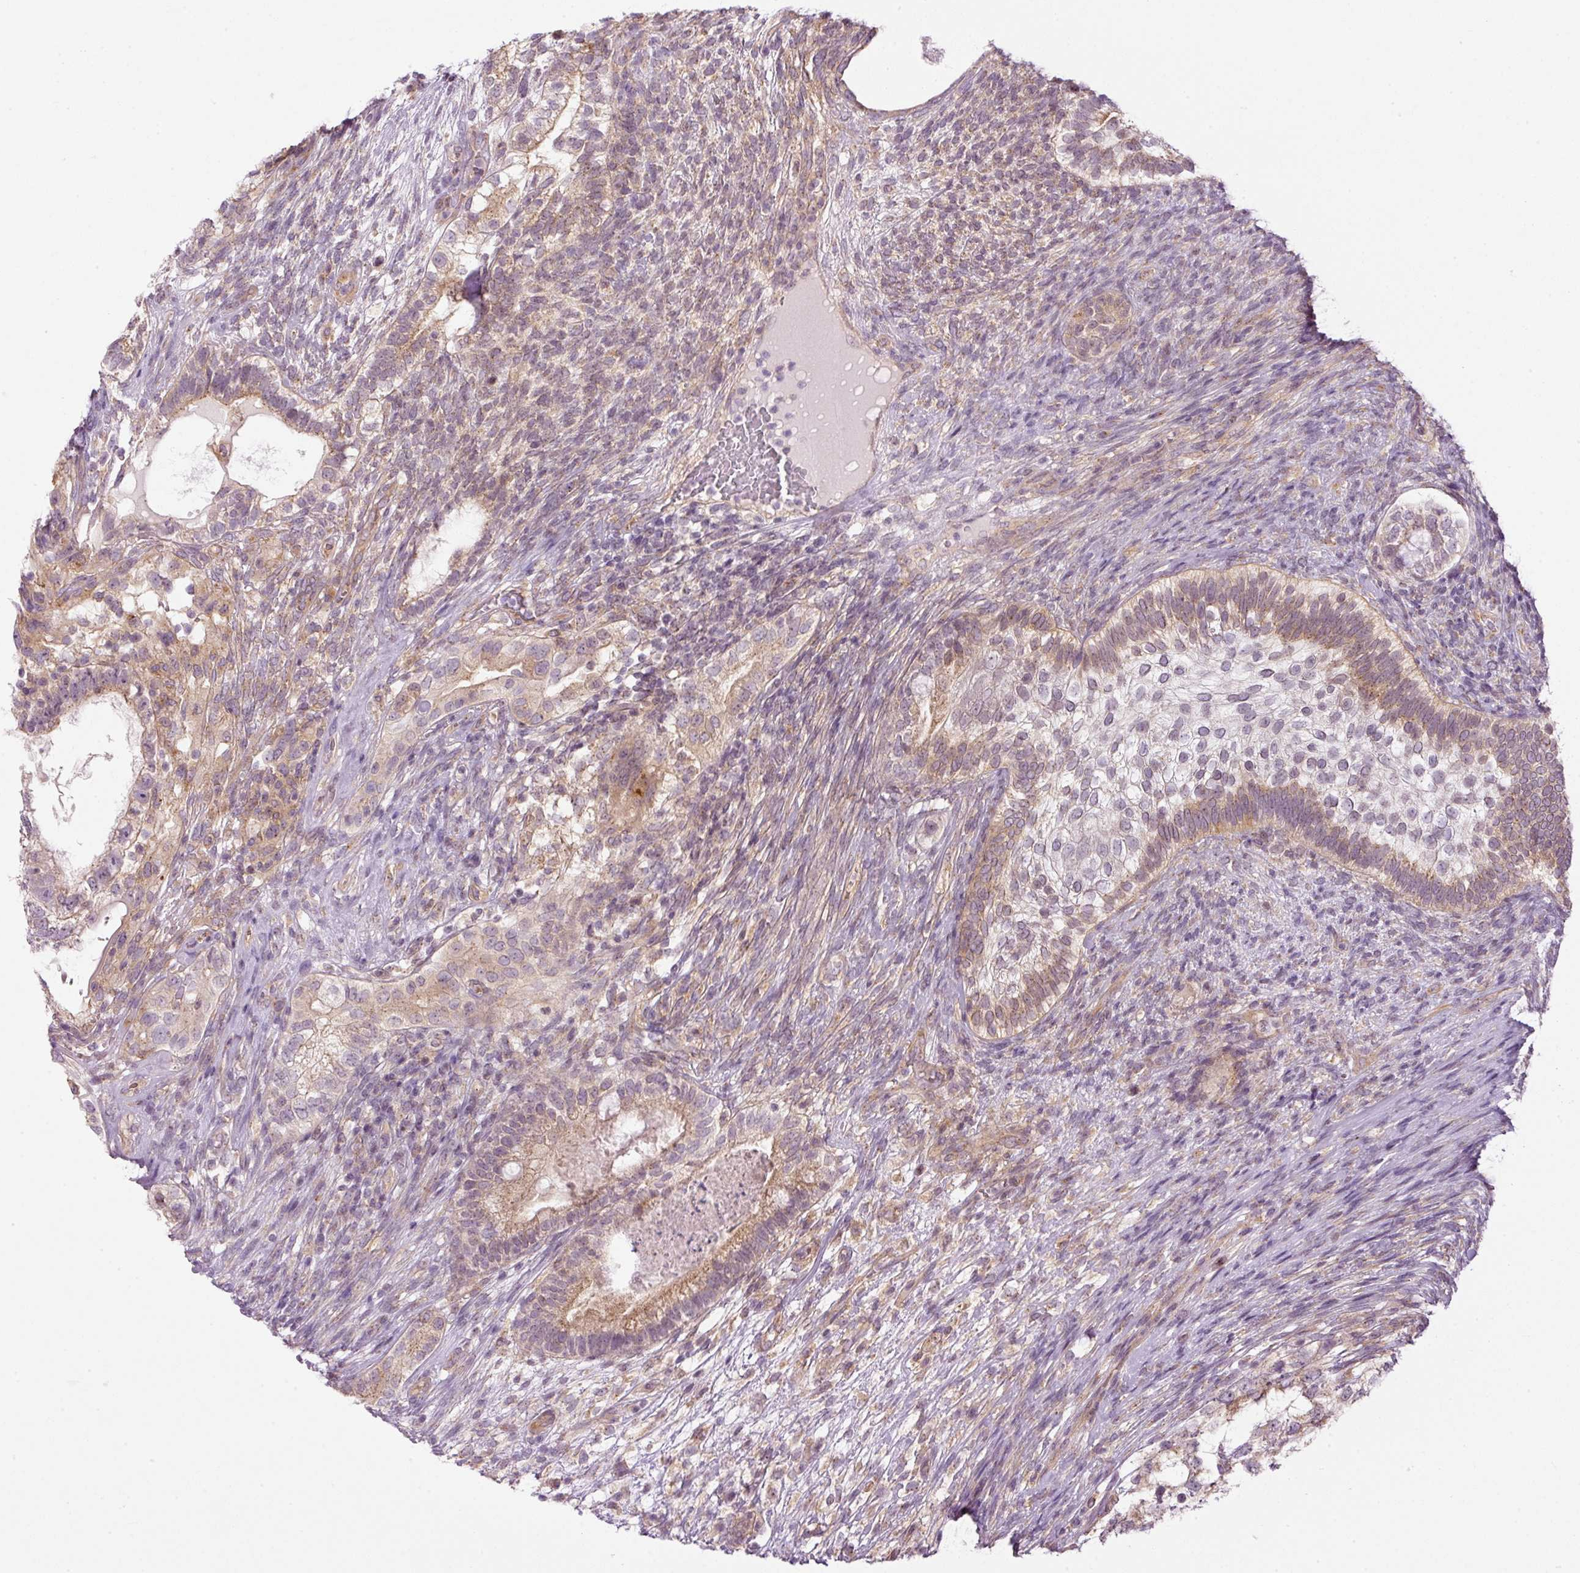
{"staining": {"intensity": "moderate", "quantity": "25%-75%", "location": "cytoplasmic/membranous"}, "tissue": "testis cancer", "cell_type": "Tumor cells", "image_type": "cancer", "snomed": [{"axis": "morphology", "description": "Seminoma, NOS"}, {"axis": "morphology", "description": "Carcinoma, Embryonal, NOS"}, {"axis": "topography", "description": "Testis"}], "caption": "There is medium levels of moderate cytoplasmic/membranous expression in tumor cells of testis cancer (seminoma), as demonstrated by immunohistochemical staining (brown color).", "gene": "MZT2B", "patient": {"sex": "male", "age": 41}}